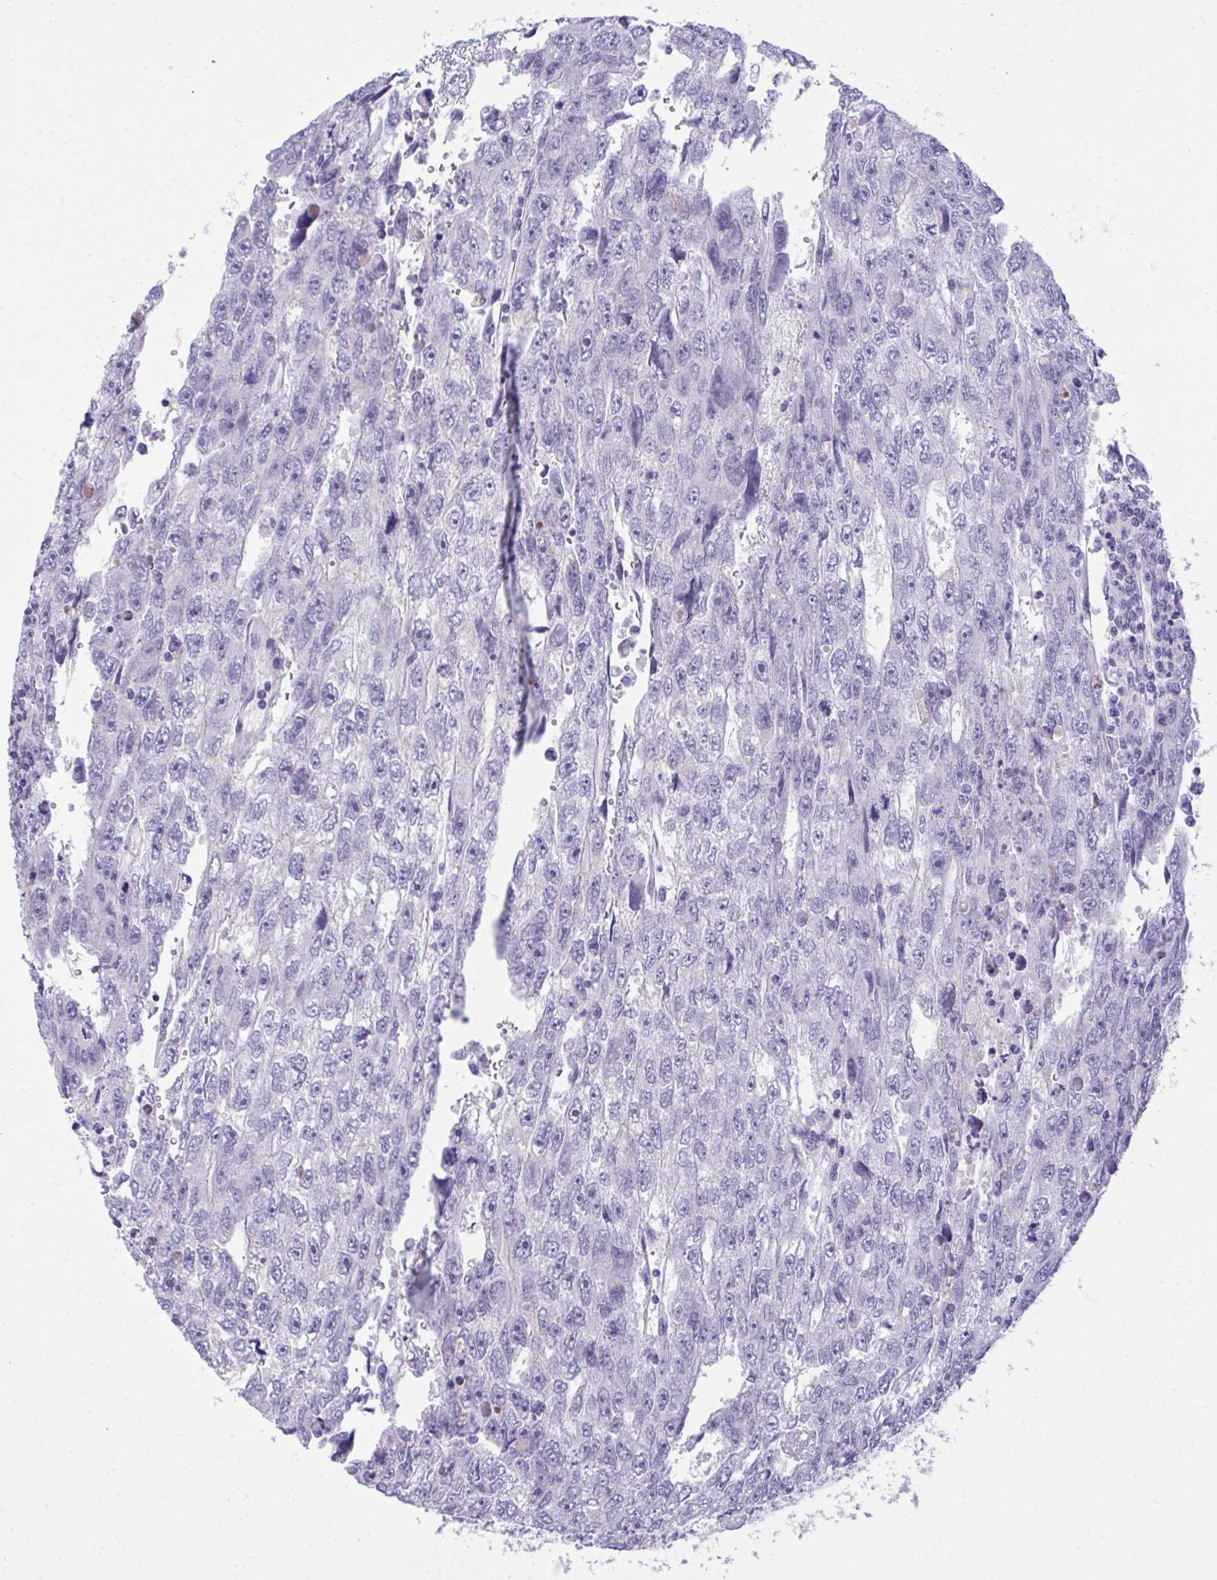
{"staining": {"intensity": "negative", "quantity": "none", "location": "none"}, "tissue": "testis cancer", "cell_type": "Tumor cells", "image_type": "cancer", "snomed": [{"axis": "morphology", "description": "Carcinoma, Embryonal, NOS"}, {"axis": "topography", "description": "Testis"}], "caption": "Immunohistochemistry of testis embryonal carcinoma exhibits no expression in tumor cells. Brightfield microscopy of IHC stained with DAB (3,3'-diaminobenzidine) (brown) and hematoxylin (blue), captured at high magnification.", "gene": "TMCO5A", "patient": {"sex": "male", "age": 20}}